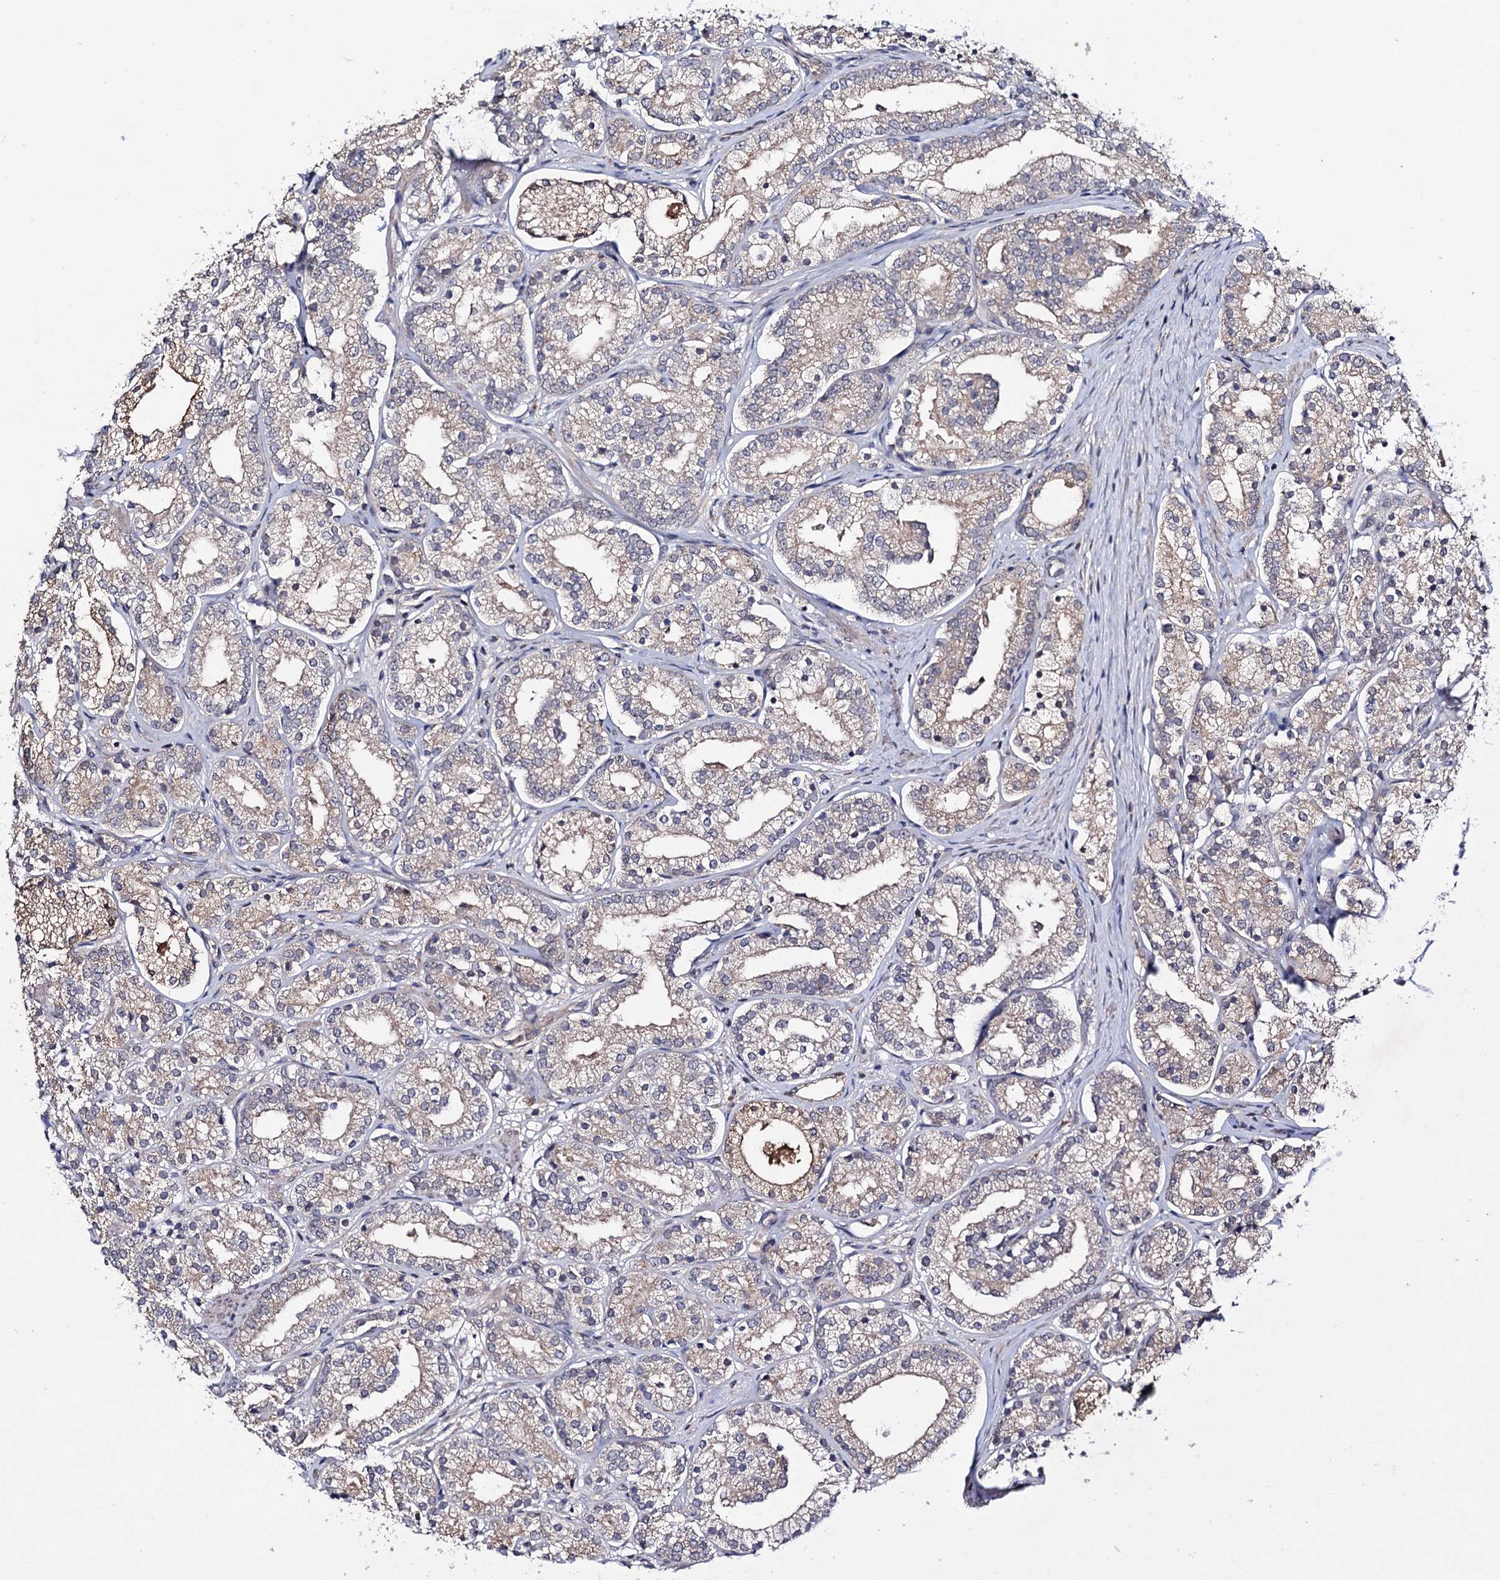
{"staining": {"intensity": "weak", "quantity": "<25%", "location": "cytoplasmic/membranous"}, "tissue": "prostate cancer", "cell_type": "Tumor cells", "image_type": "cancer", "snomed": [{"axis": "morphology", "description": "Adenocarcinoma, High grade"}, {"axis": "topography", "description": "Prostate"}], "caption": "Tumor cells are negative for brown protein staining in prostate cancer (high-grade adenocarcinoma).", "gene": "VPS37D", "patient": {"sex": "male", "age": 69}}